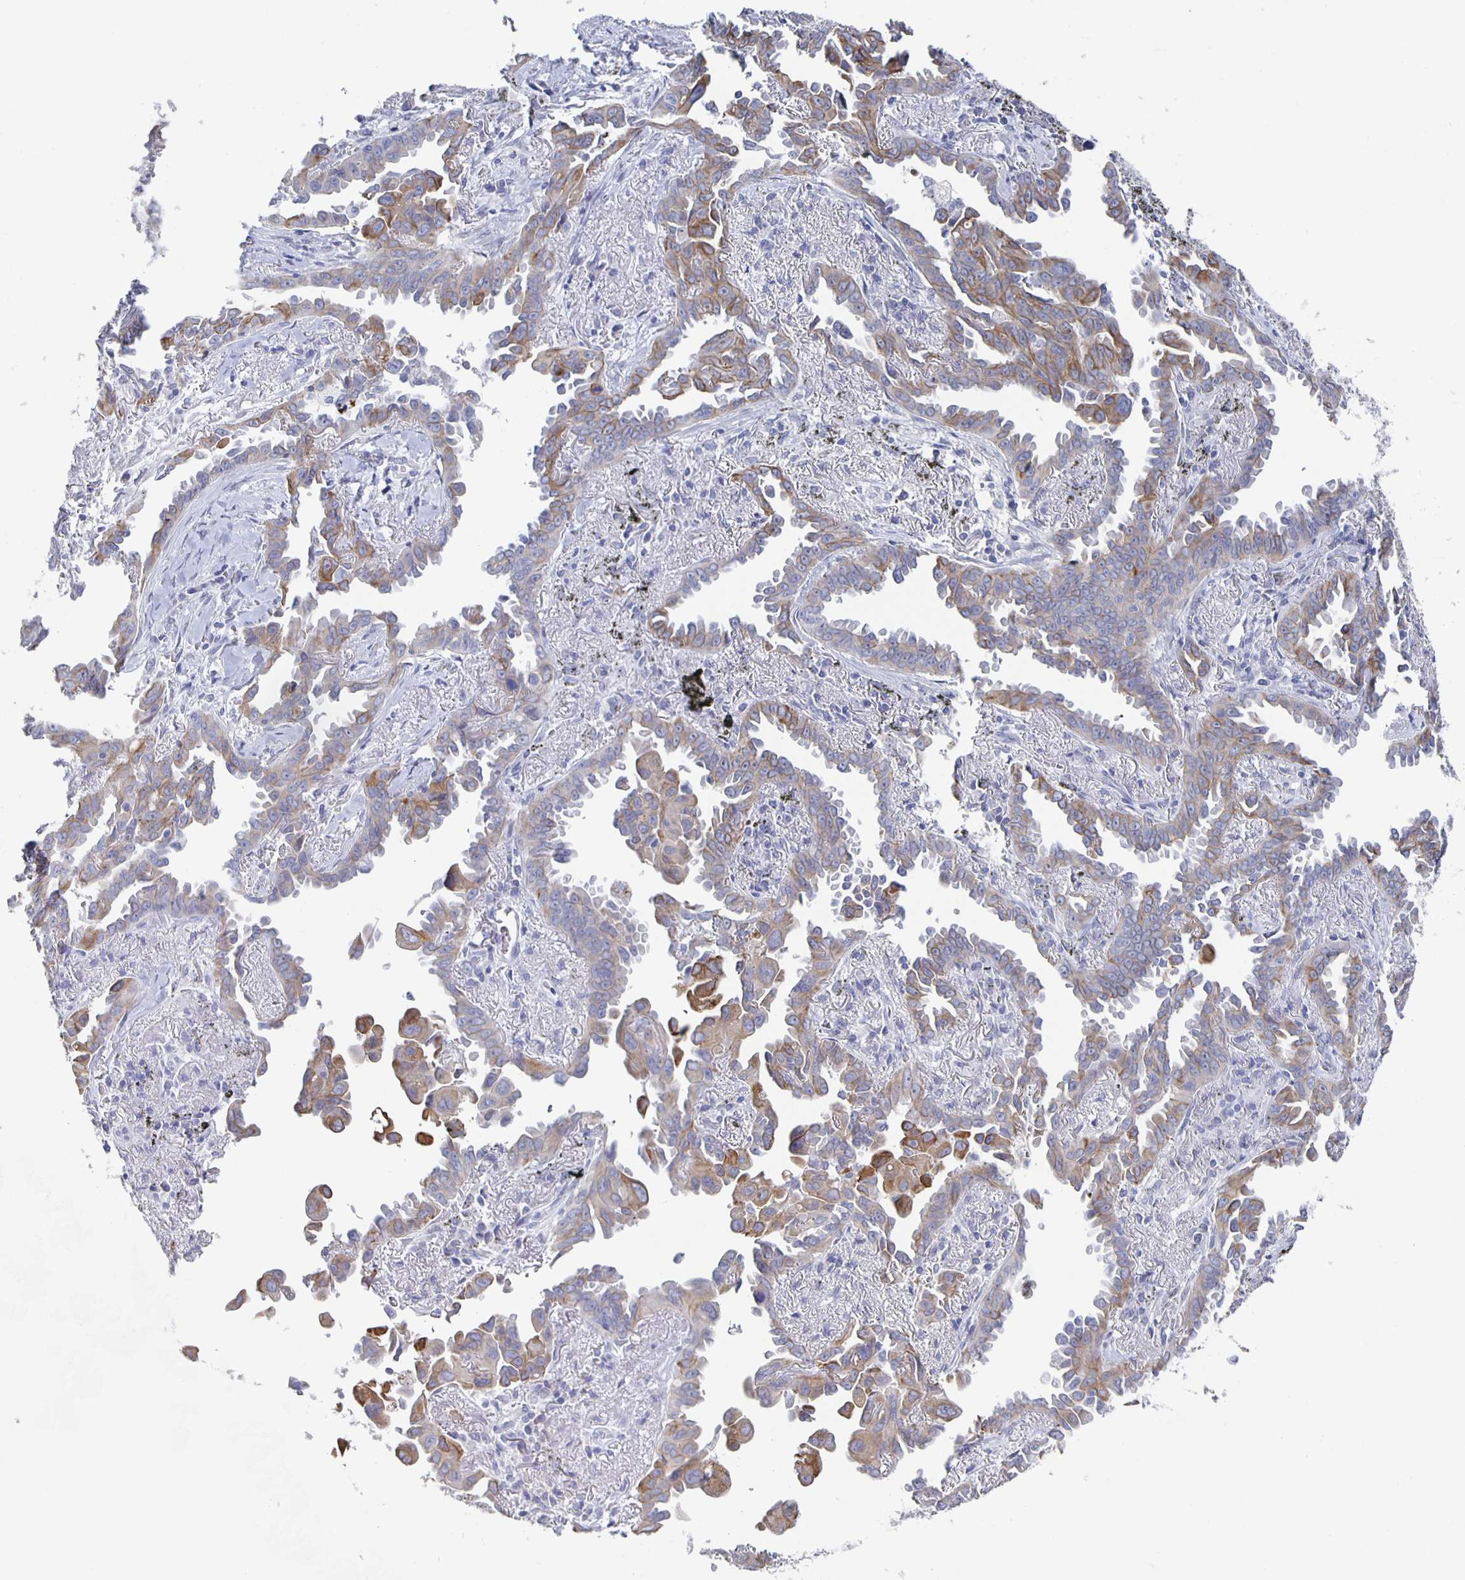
{"staining": {"intensity": "moderate", "quantity": "25%-75%", "location": "cytoplasmic/membranous"}, "tissue": "lung cancer", "cell_type": "Tumor cells", "image_type": "cancer", "snomed": [{"axis": "morphology", "description": "Adenocarcinoma, NOS"}, {"axis": "topography", "description": "Lung"}], "caption": "Adenocarcinoma (lung) stained with a protein marker displays moderate staining in tumor cells.", "gene": "CCDC17", "patient": {"sex": "male", "age": 68}}